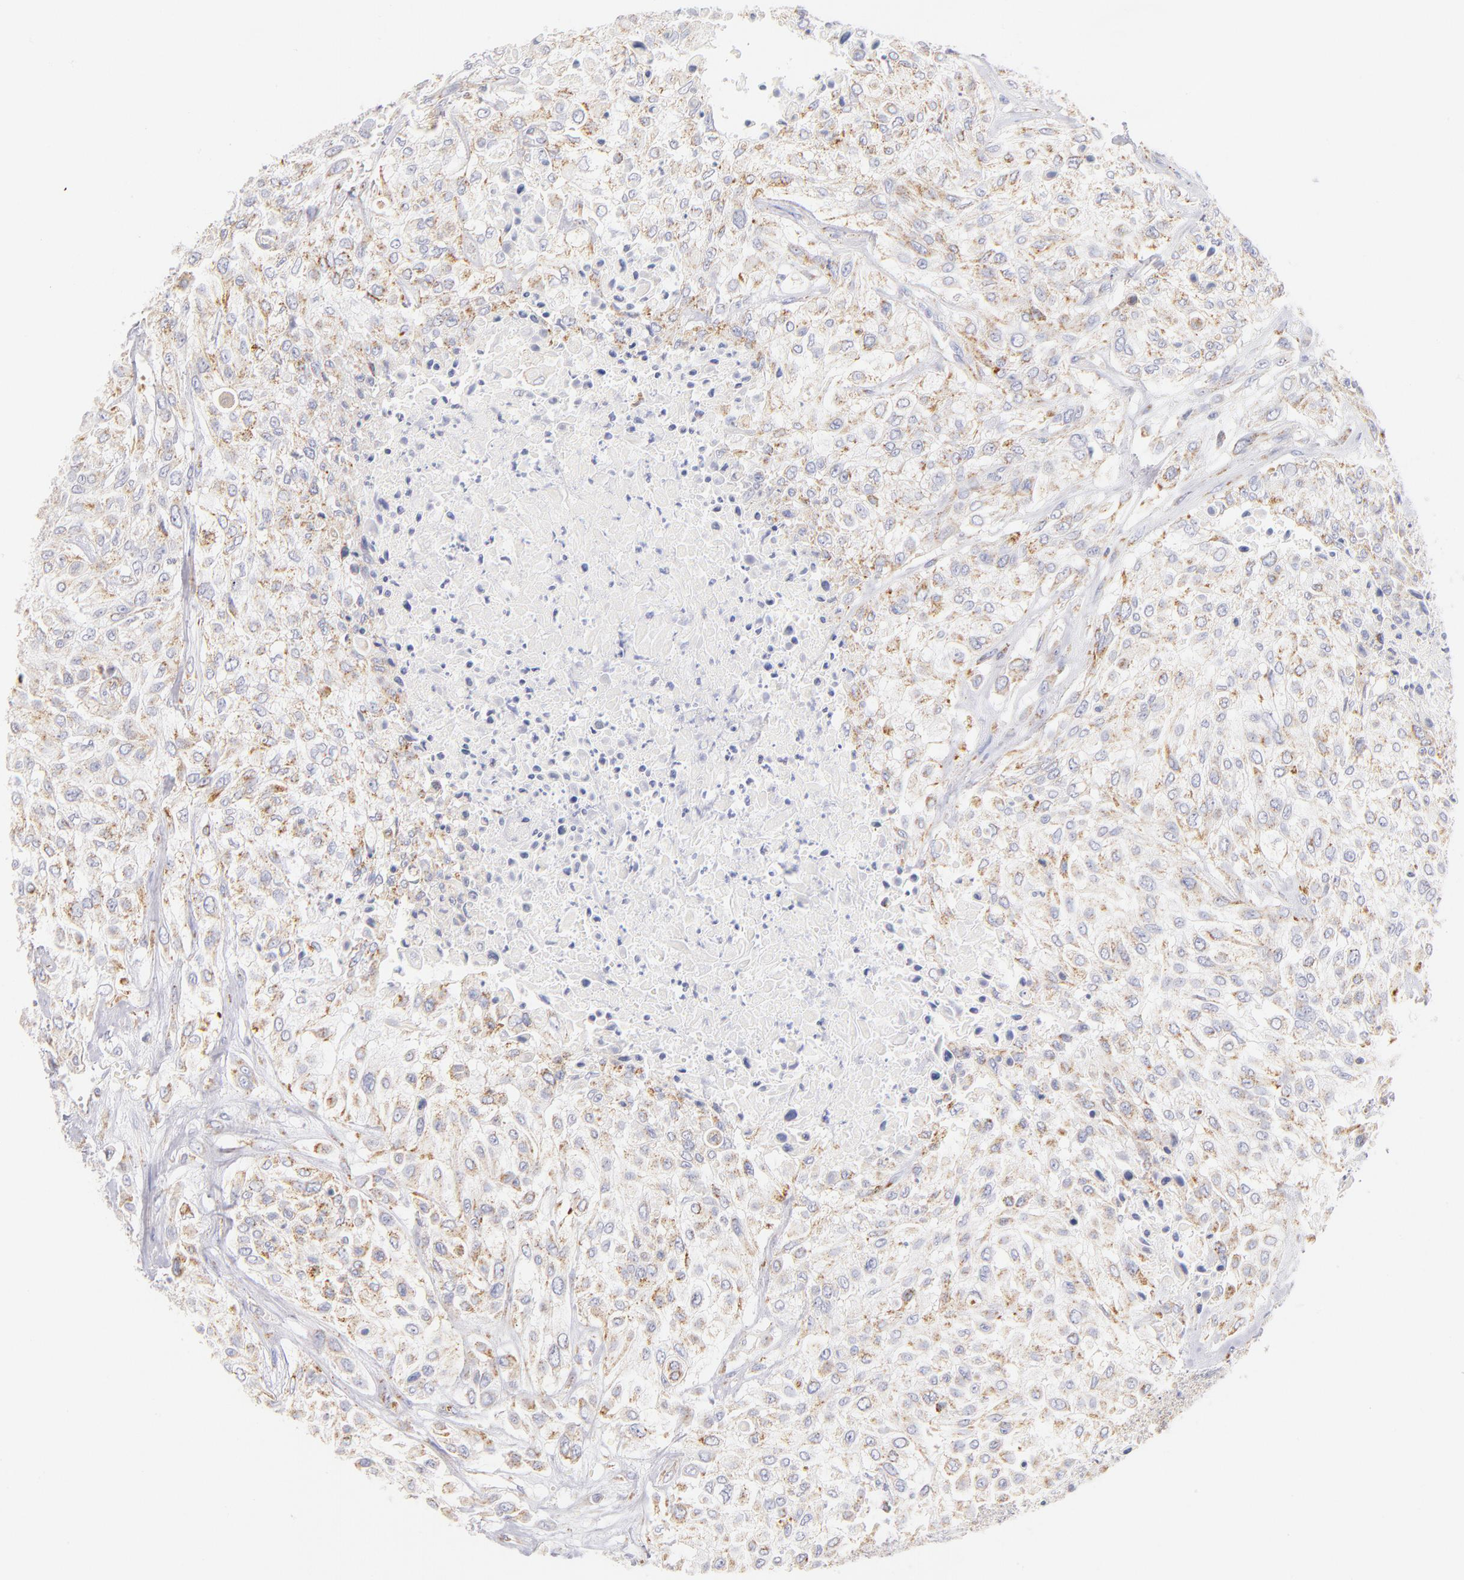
{"staining": {"intensity": "weak", "quantity": ">75%", "location": "cytoplasmic/membranous"}, "tissue": "urothelial cancer", "cell_type": "Tumor cells", "image_type": "cancer", "snomed": [{"axis": "morphology", "description": "Urothelial carcinoma, High grade"}, {"axis": "topography", "description": "Urinary bladder"}], "caption": "IHC histopathology image of neoplastic tissue: human high-grade urothelial carcinoma stained using IHC shows low levels of weak protein expression localized specifically in the cytoplasmic/membranous of tumor cells, appearing as a cytoplasmic/membranous brown color.", "gene": "AIFM1", "patient": {"sex": "male", "age": 57}}